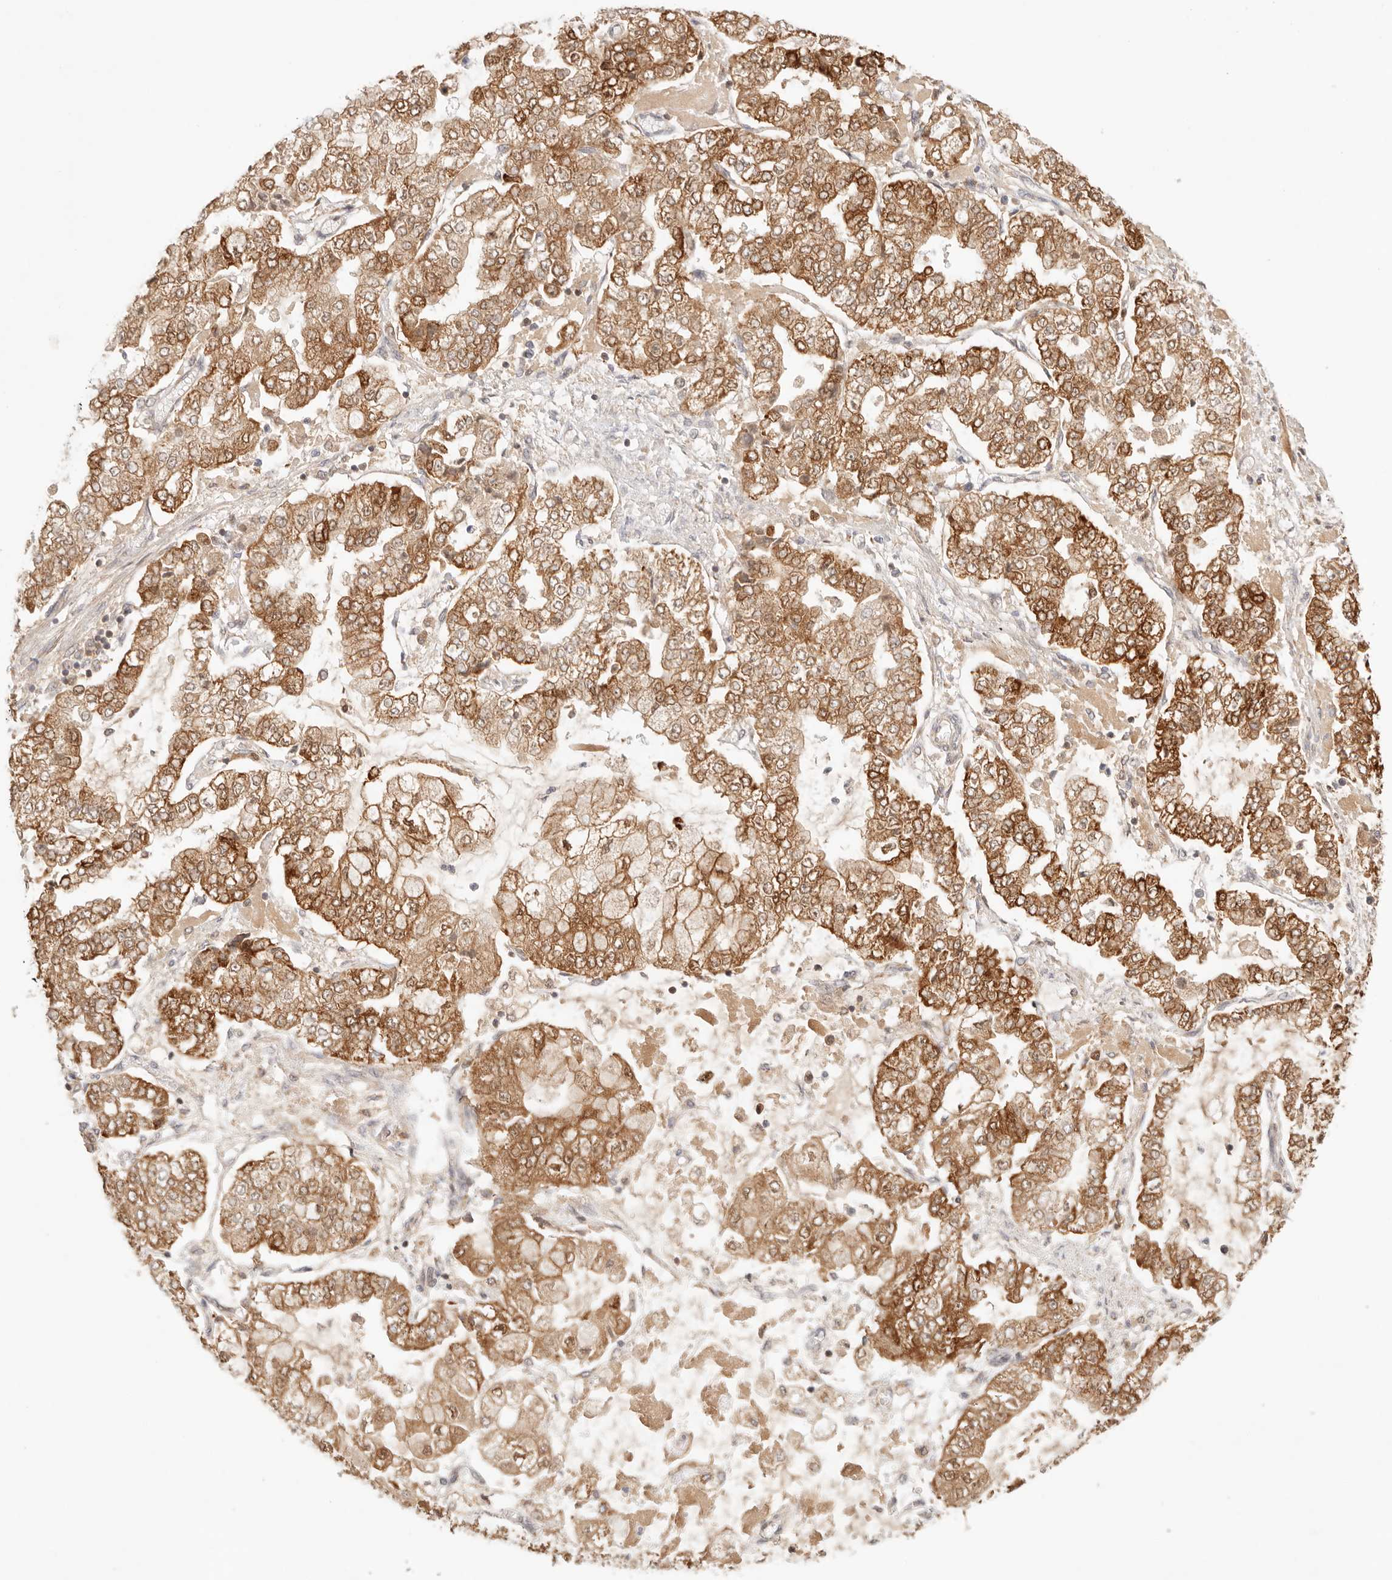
{"staining": {"intensity": "moderate", "quantity": ">75%", "location": "cytoplasmic/membranous"}, "tissue": "stomach cancer", "cell_type": "Tumor cells", "image_type": "cancer", "snomed": [{"axis": "morphology", "description": "Adenocarcinoma, NOS"}, {"axis": "topography", "description": "Stomach"}], "caption": "Stomach cancer (adenocarcinoma) was stained to show a protein in brown. There is medium levels of moderate cytoplasmic/membranous expression in approximately >75% of tumor cells.", "gene": "COA6", "patient": {"sex": "male", "age": 76}}